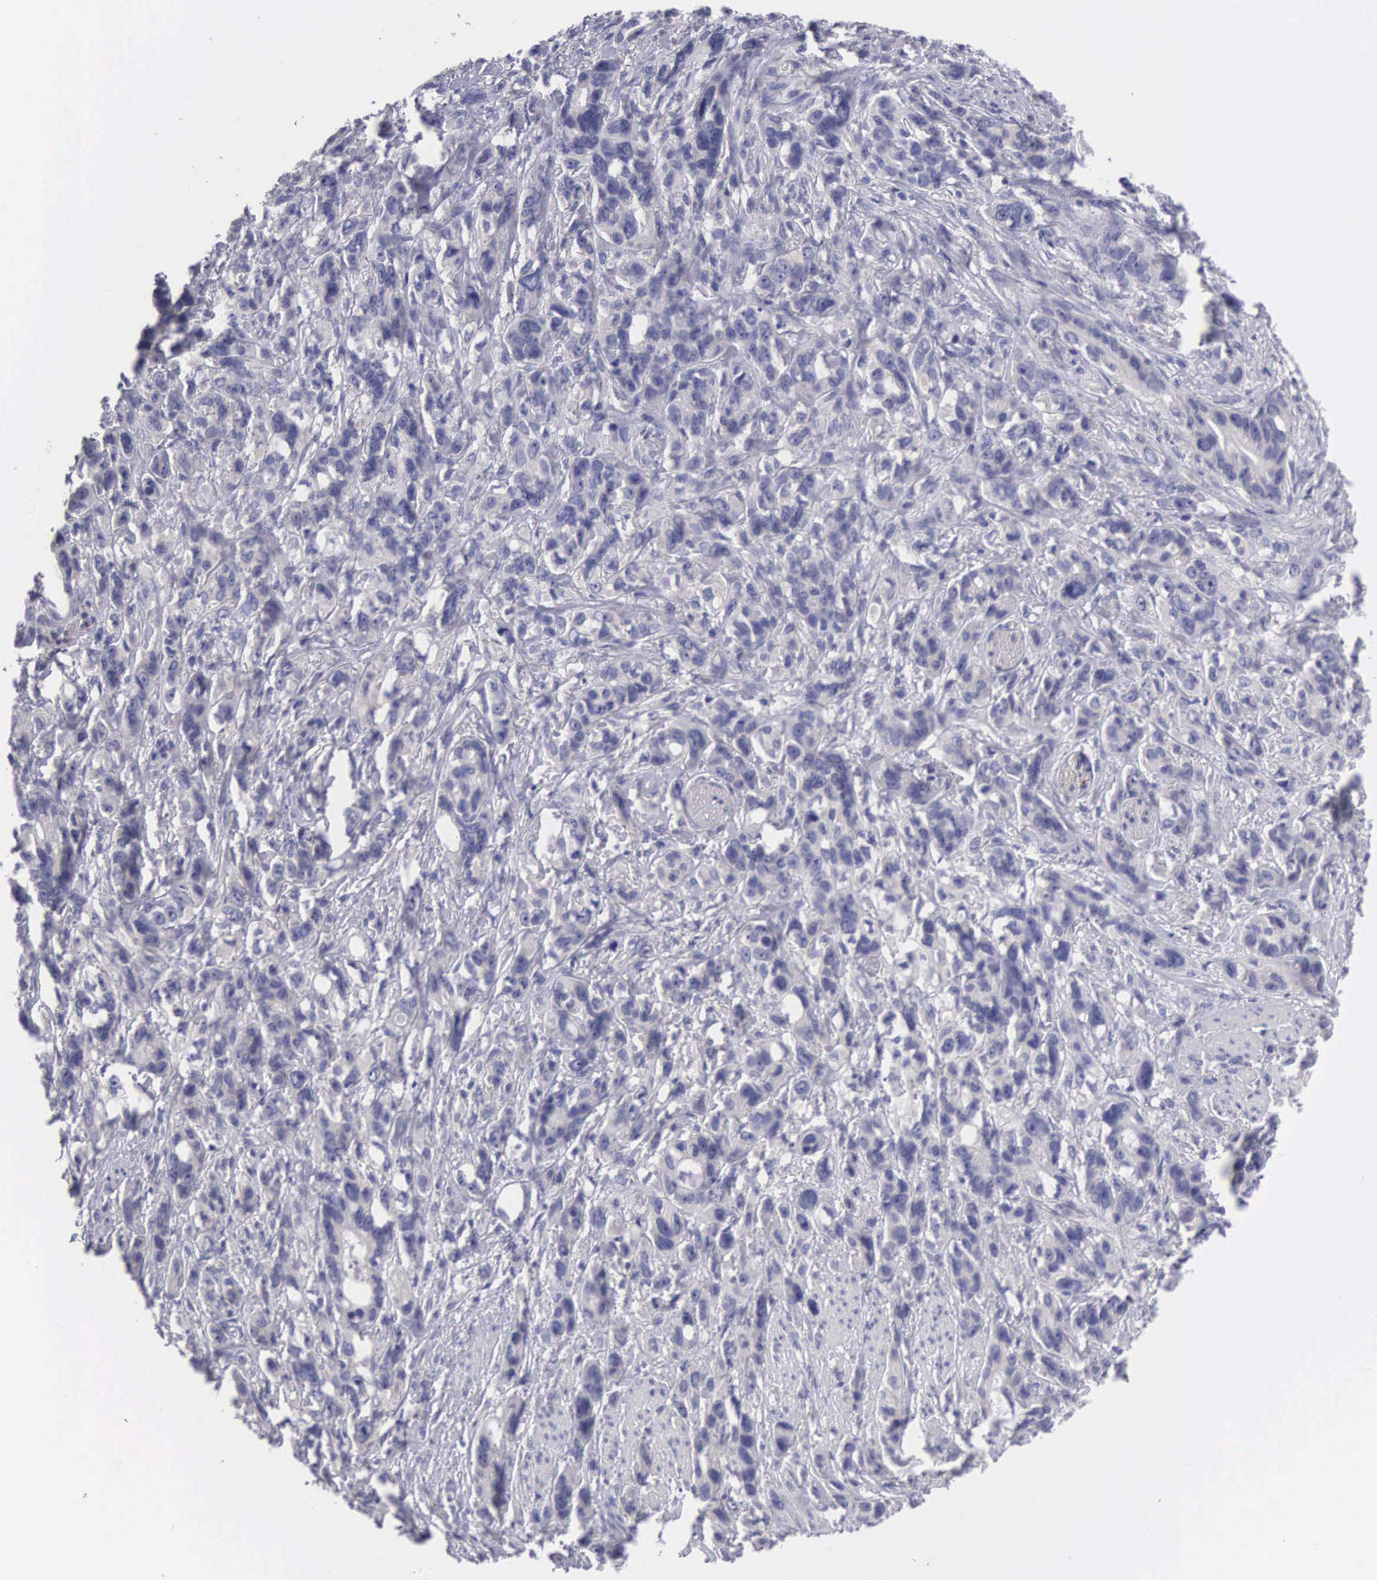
{"staining": {"intensity": "negative", "quantity": "none", "location": "none"}, "tissue": "stomach cancer", "cell_type": "Tumor cells", "image_type": "cancer", "snomed": [{"axis": "morphology", "description": "Adenocarcinoma, NOS"}, {"axis": "topography", "description": "Stomach, upper"}], "caption": "Immunohistochemical staining of human stomach adenocarcinoma demonstrates no significant positivity in tumor cells.", "gene": "SLITRK4", "patient": {"sex": "male", "age": 47}}